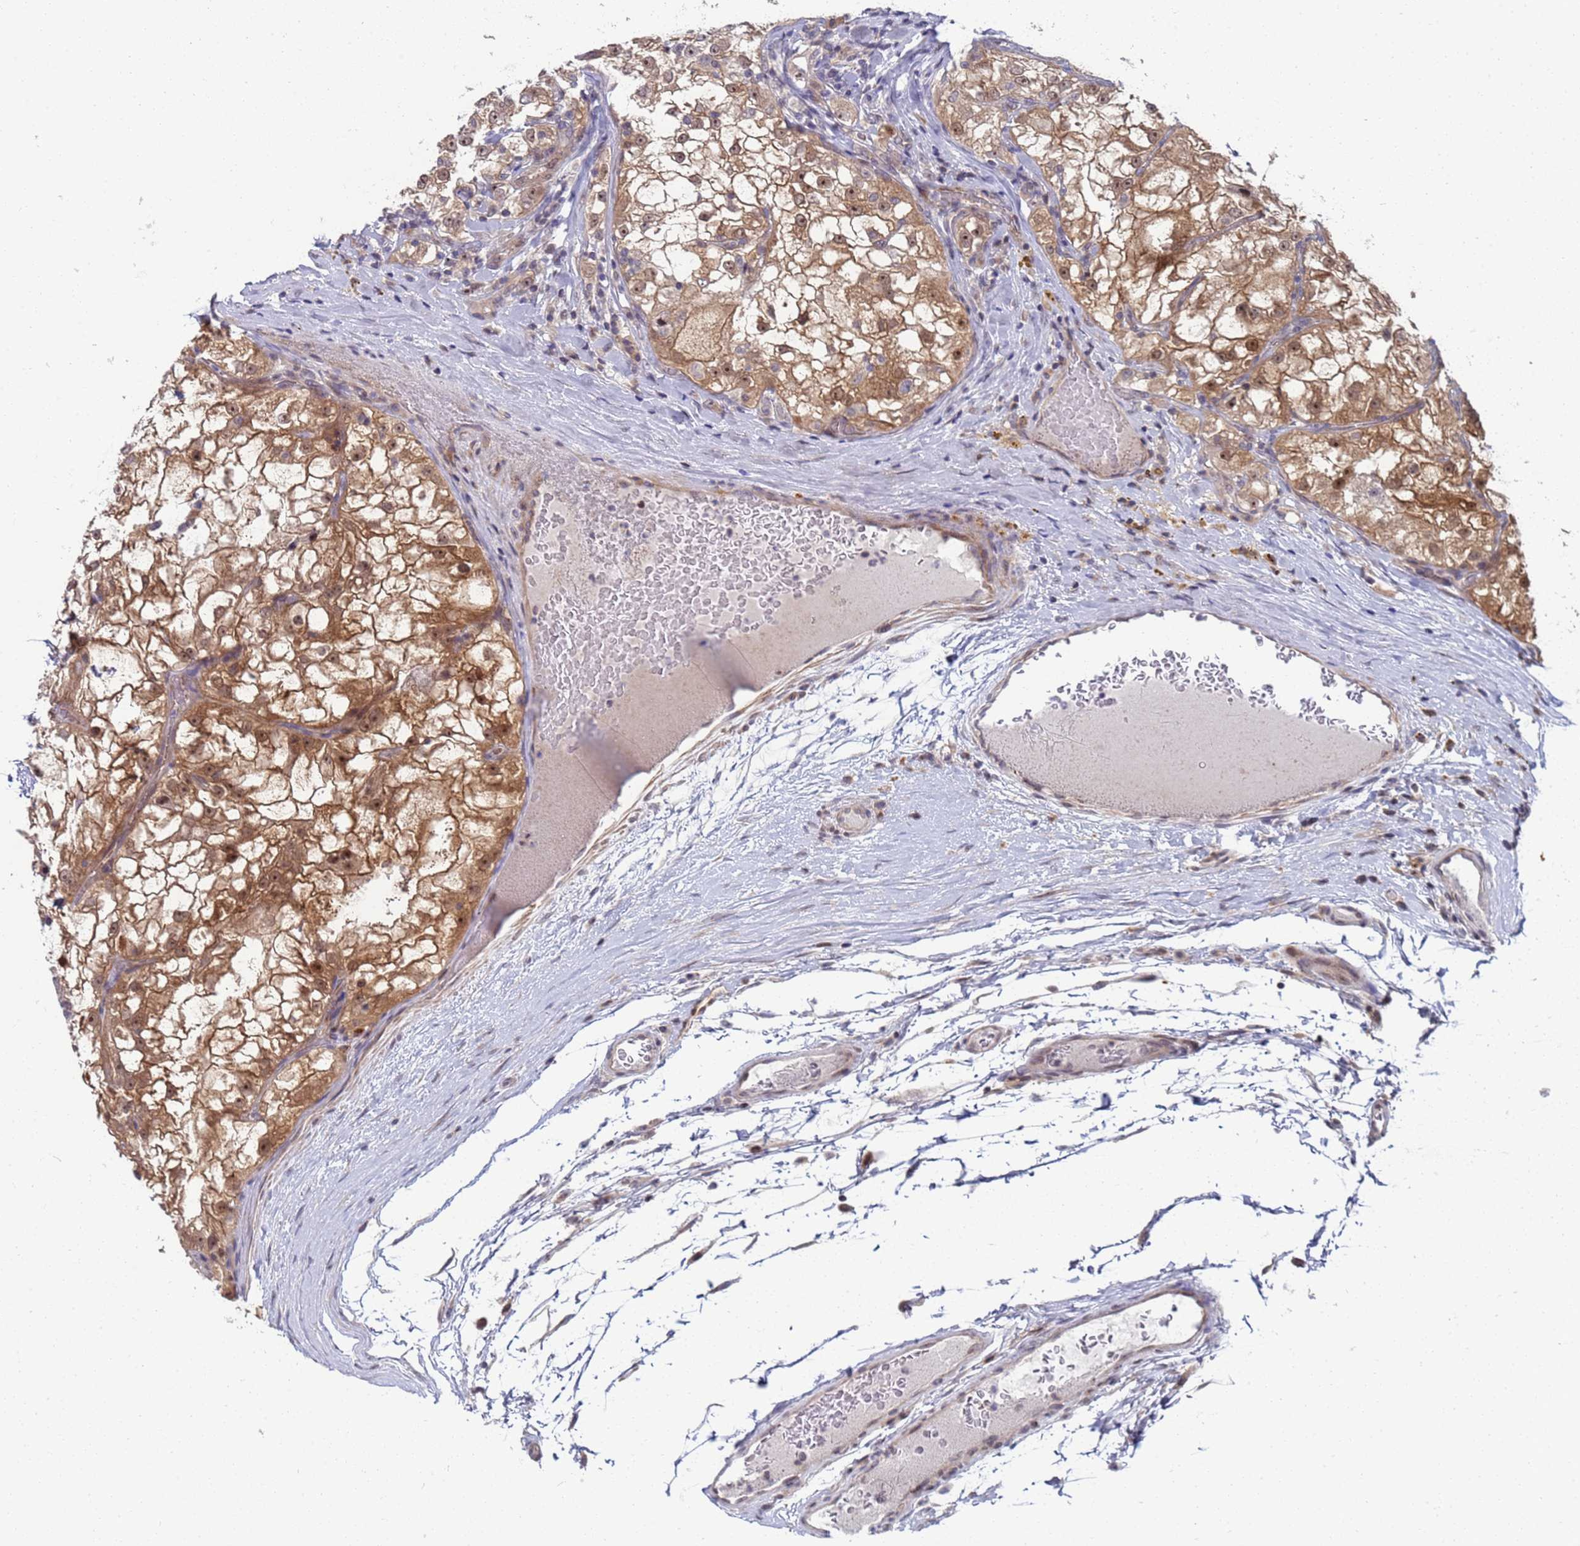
{"staining": {"intensity": "moderate", "quantity": ">75%", "location": "cytoplasmic/membranous,nuclear"}, "tissue": "renal cancer", "cell_type": "Tumor cells", "image_type": "cancer", "snomed": [{"axis": "morphology", "description": "Adenocarcinoma, NOS"}, {"axis": "topography", "description": "Kidney"}], "caption": "This is a histology image of immunohistochemistry staining of renal cancer, which shows moderate staining in the cytoplasmic/membranous and nuclear of tumor cells.", "gene": "ENOSF1", "patient": {"sex": "female", "age": 72}}